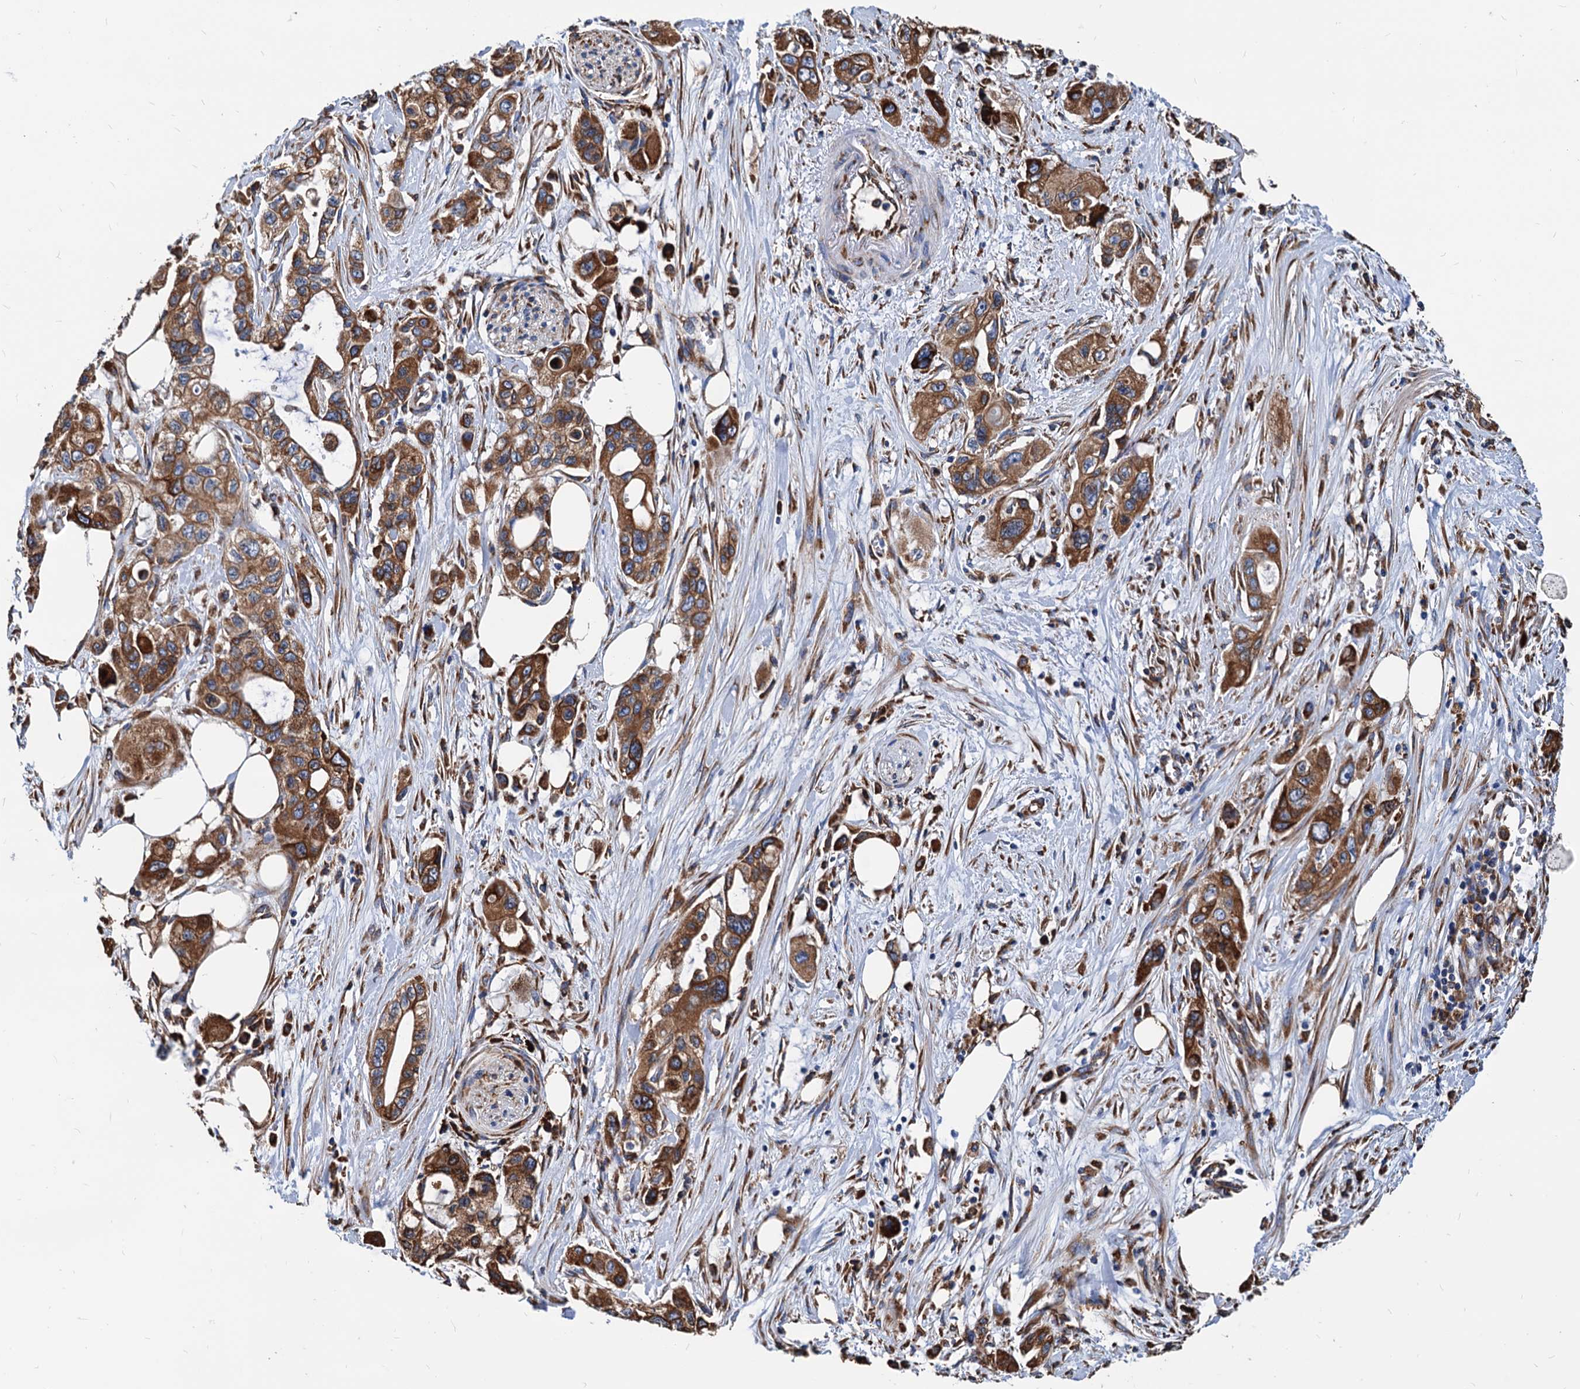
{"staining": {"intensity": "strong", "quantity": ">75%", "location": "cytoplasmic/membranous"}, "tissue": "pancreatic cancer", "cell_type": "Tumor cells", "image_type": "cancer", "snomed": [{"axis": "morphology", "description": "Adenocarcinoma, NOS"}, {"axis": "topography", "description": "Pancreas"}], "caption": "This is a histology image of immunohistochemistry staining of pancreatic adenocarcinoma, which shows strong positivity in the cytoplasmic/membranous of tumor cells.", "gene": "HSPA5", "patient": {"sex": "male", "age": 75}}